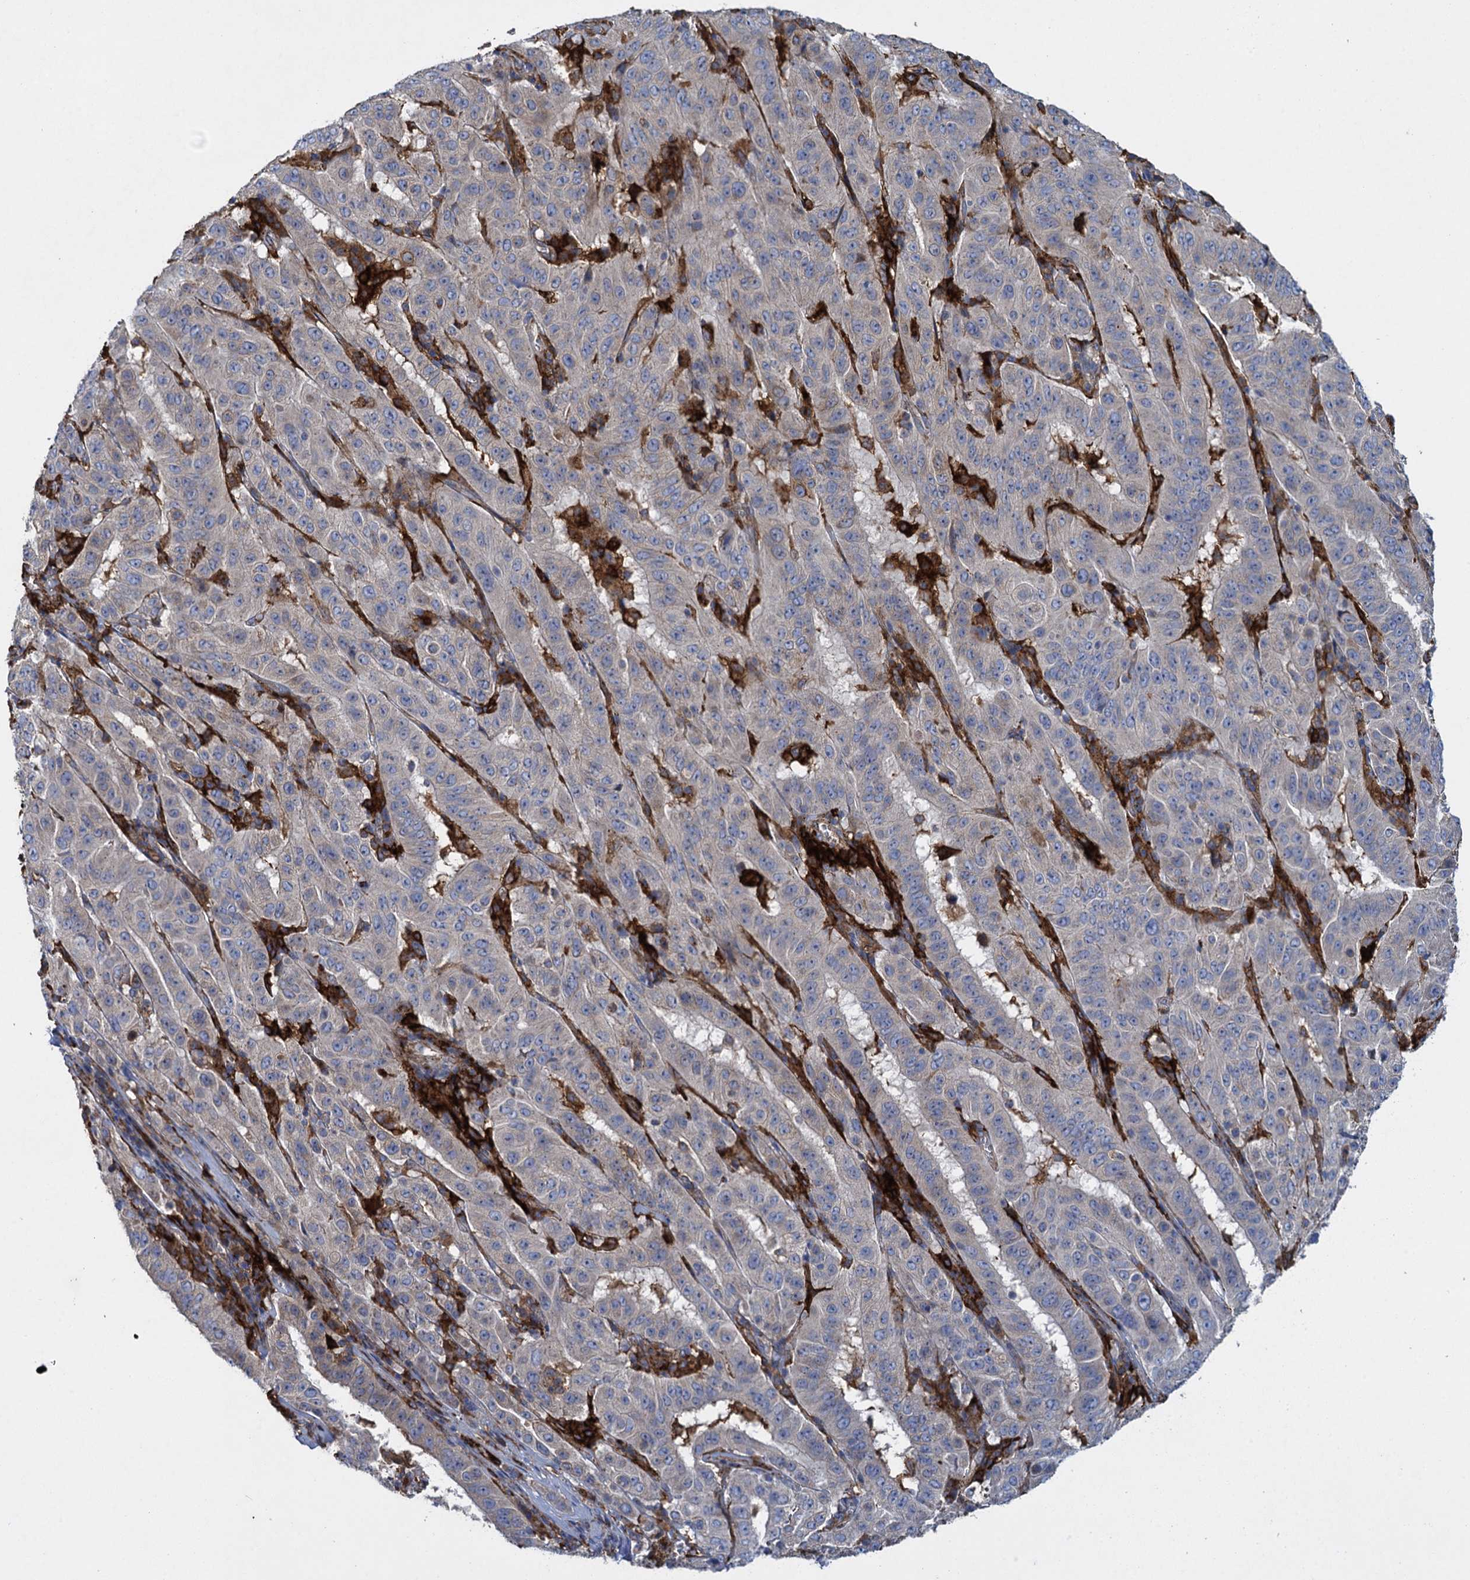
{"staining": {"intensity": "weak", "quantity": "<25%", "location": "cytoplasmic/membranous"}, "tissue": "pancreatic cancer", "cell_type": "Tumor cells", "image_type": "cancer", "snomed": [{"axis": "morphology", "description": "Adenocarcinoma, NOS"}, {"axis": "topography", "description": "Pancreas"}], "caption": "High magnification brightfield microscopy of adenocarcinoma (pancreatic) stained with DAB (brown) and counterstained with hematoxylin (blue): tumor cells show no significant expression.", "gene": "TXNDC11", "patient": {"sex": "male", "age": 63}}